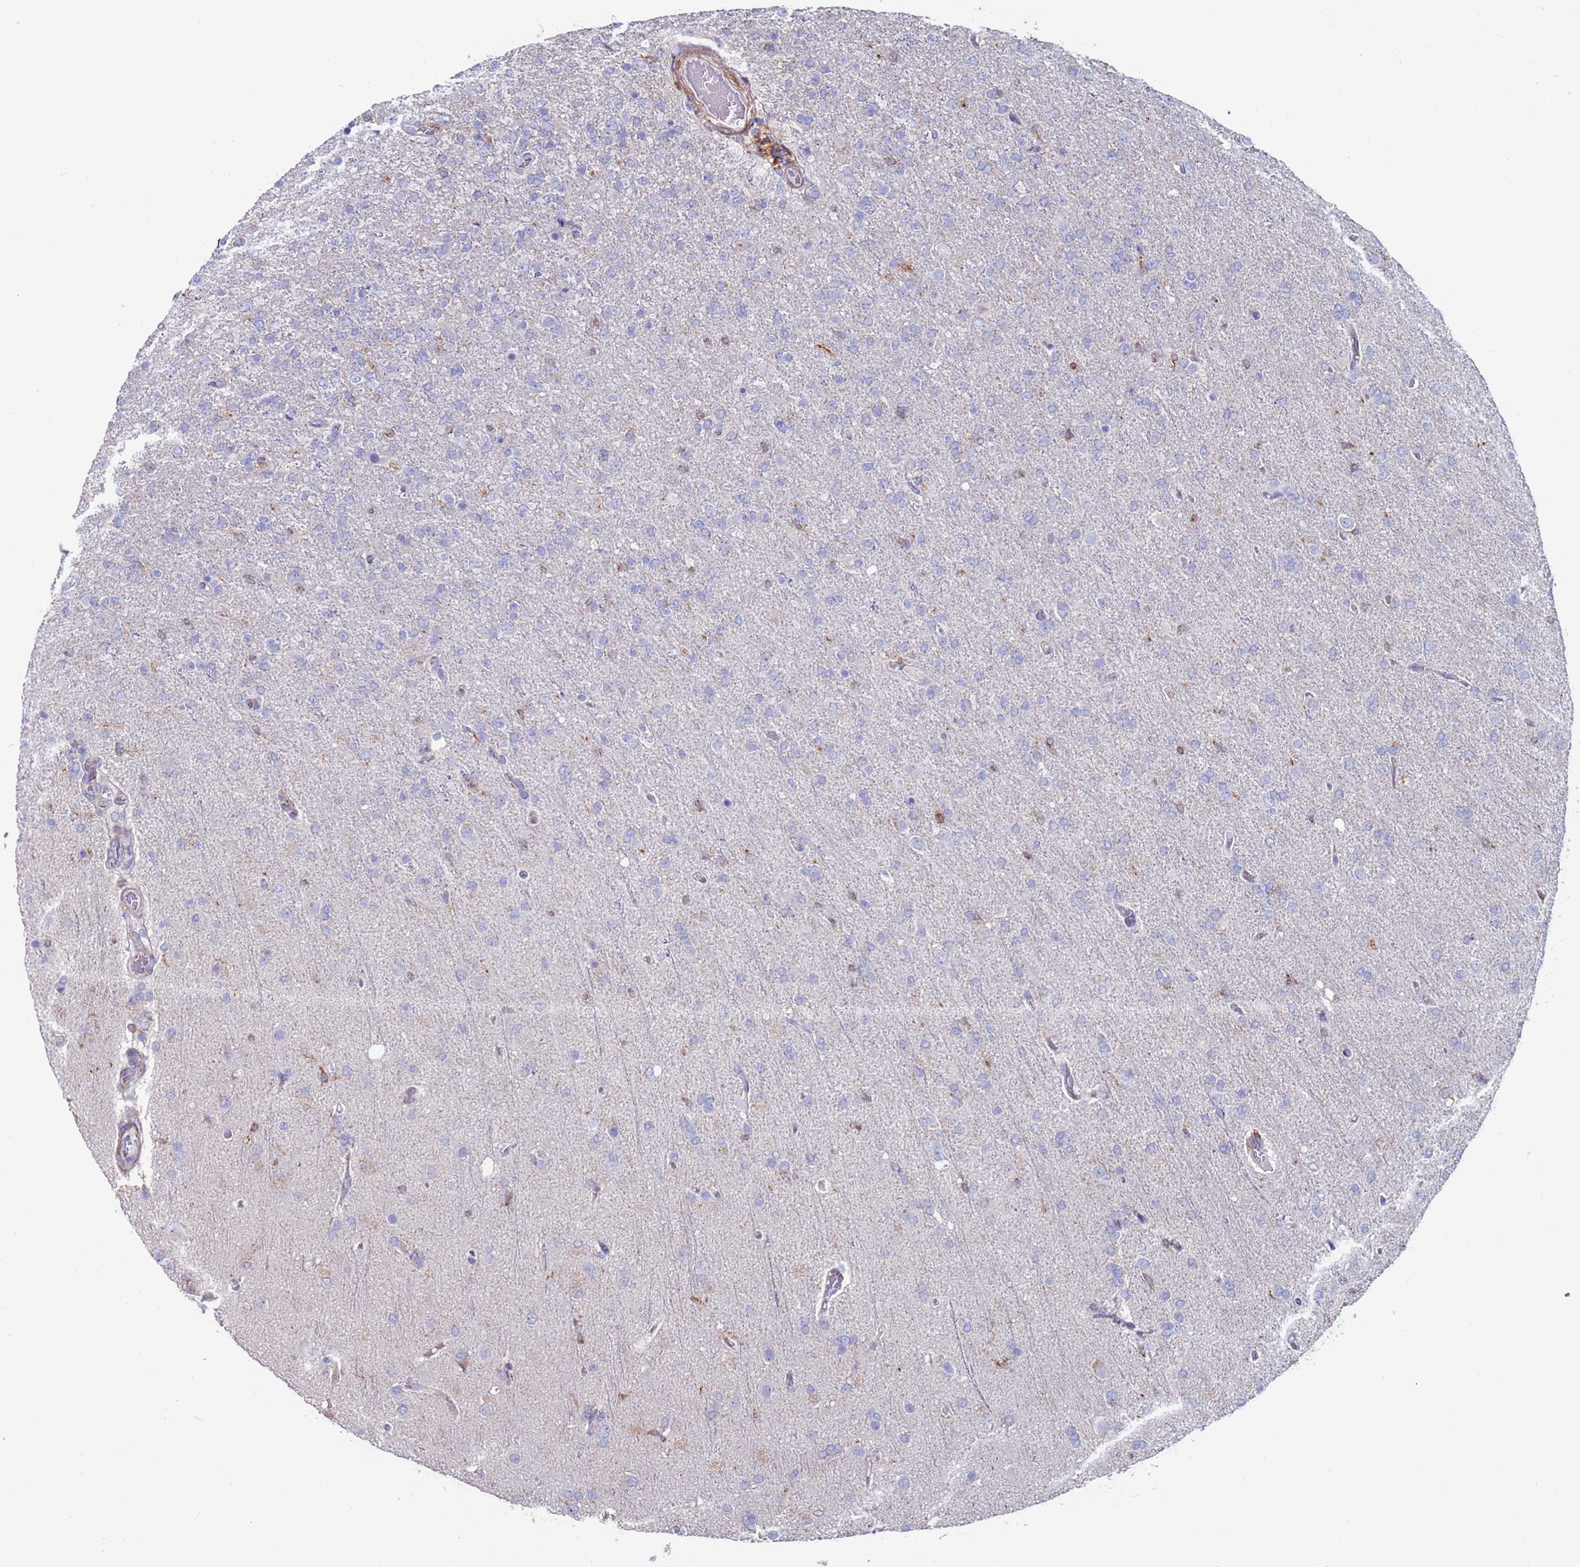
{"staining": {"intensity": "negative", "quantity": "none", "location": "none"}, "tissue": "glioma", "cell_type": "Tumor cells", "image_type": "cancer", "snomed": [{"axis": "morphology", "description": "Glioma, malignant, High grade"}, {"axis": "topography", "description": "Brain"}], "caption": "High magnification brightfield microscopy of glioma stained with DAB (3,3'-diaminobenzidine) (brown) and counterstained with hematoxylin (blue): tumor cells show no significant expression.", "gene": "GREB1L", "patient": {"sex": "female", "age": 74}}